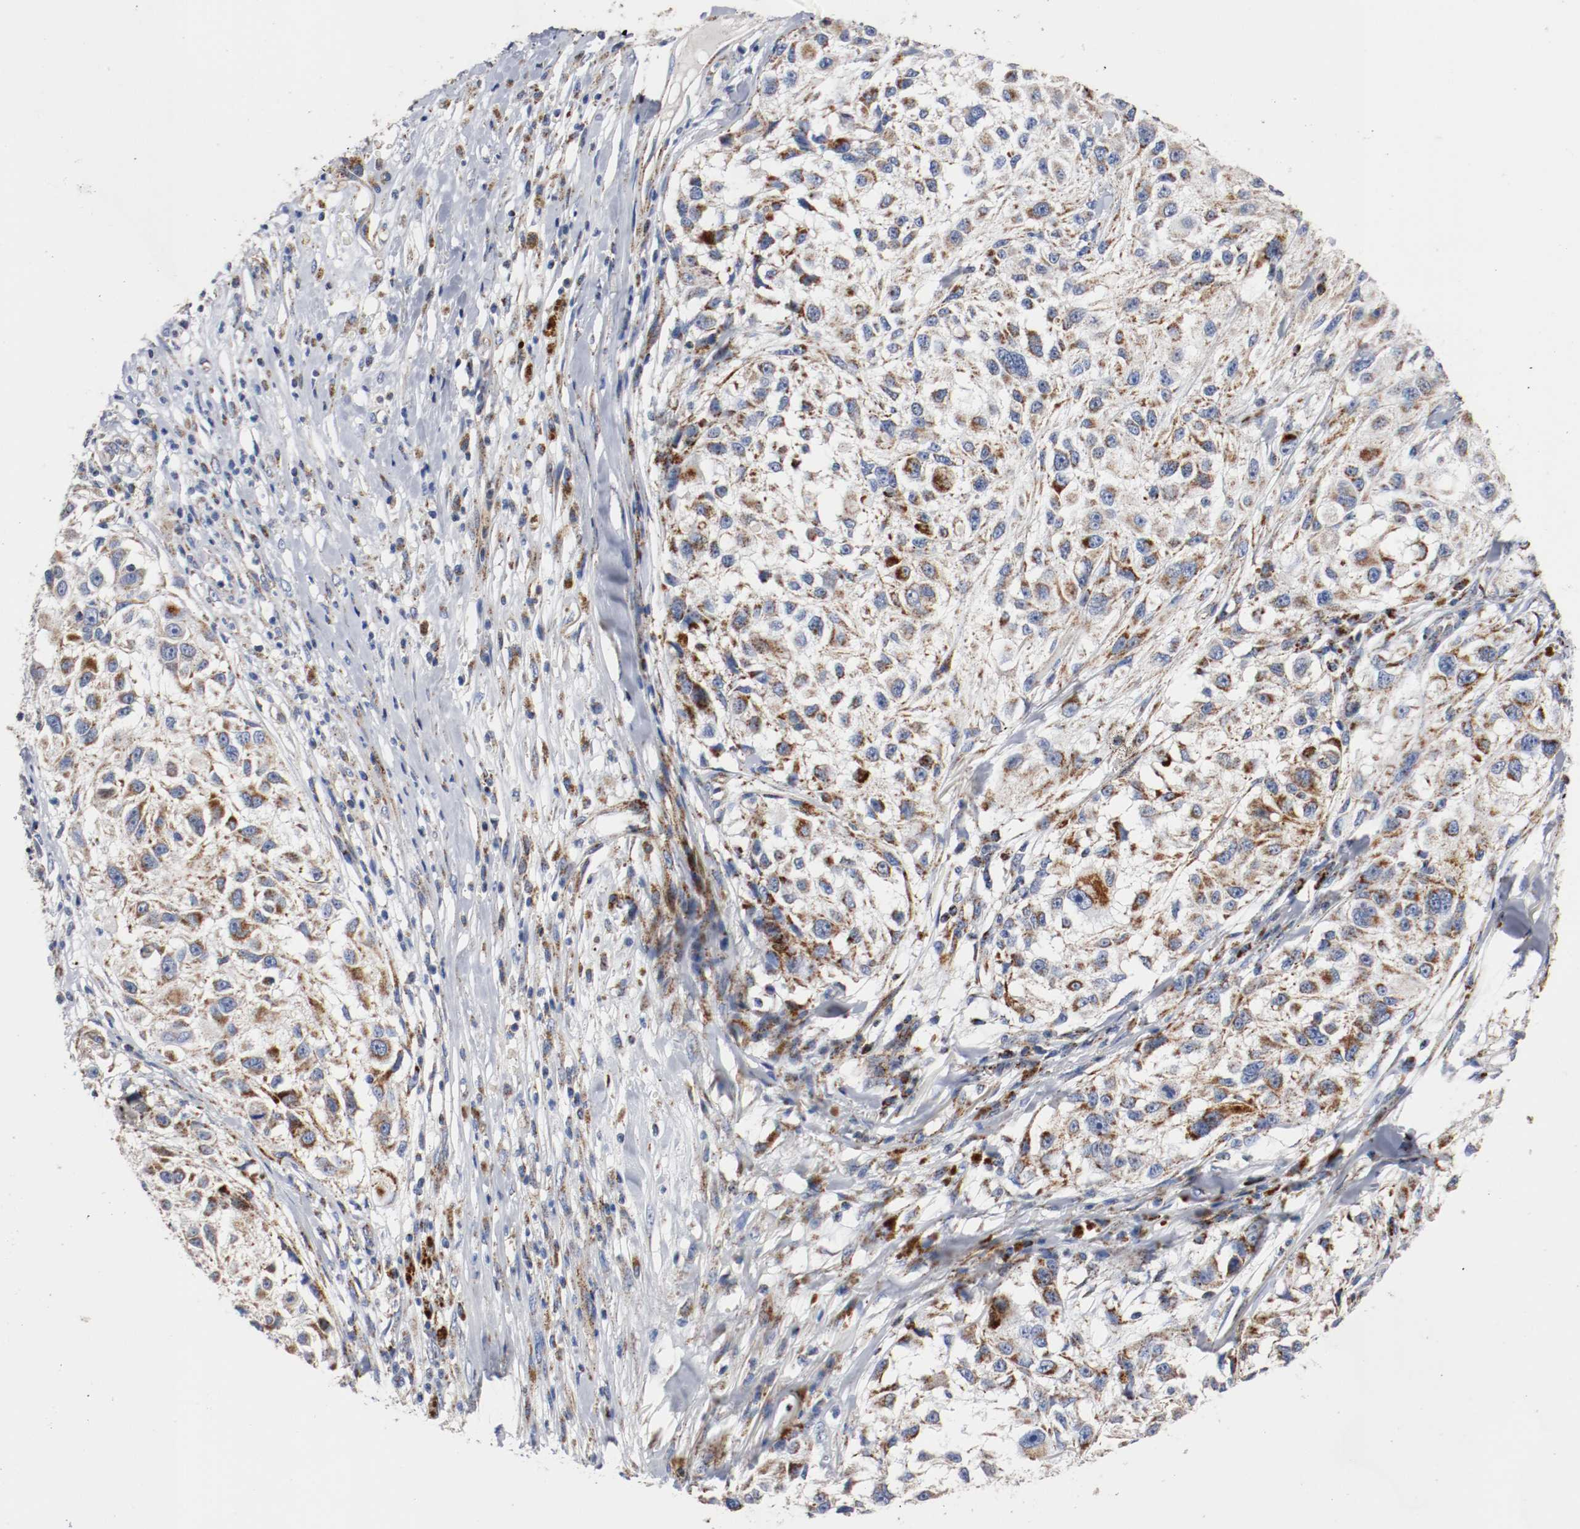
{"staining": {"intensity": "moderate", "quantity": ">75%", "location": "cytoplasmic/membranous"}, "tissue": "melanoma", "cell_type": "Tumor cells", "image_type": "cancer", "snomed": [{"axis": "morphology", "description": "Necrosis, NOS"}, {"axis": "morphology", "description": "Malignant melanoma, NOS"}, {"axis": "topography", "description": "Skin"}], "caption": "This histopathology image displays immunohistochemistry staining of melanoma, with medium moderate cytoplasmic/membranous expression in about >75% of tumor cells.", "gene": "TUBD1", "patient": {"sex": "female", "age": 87}}